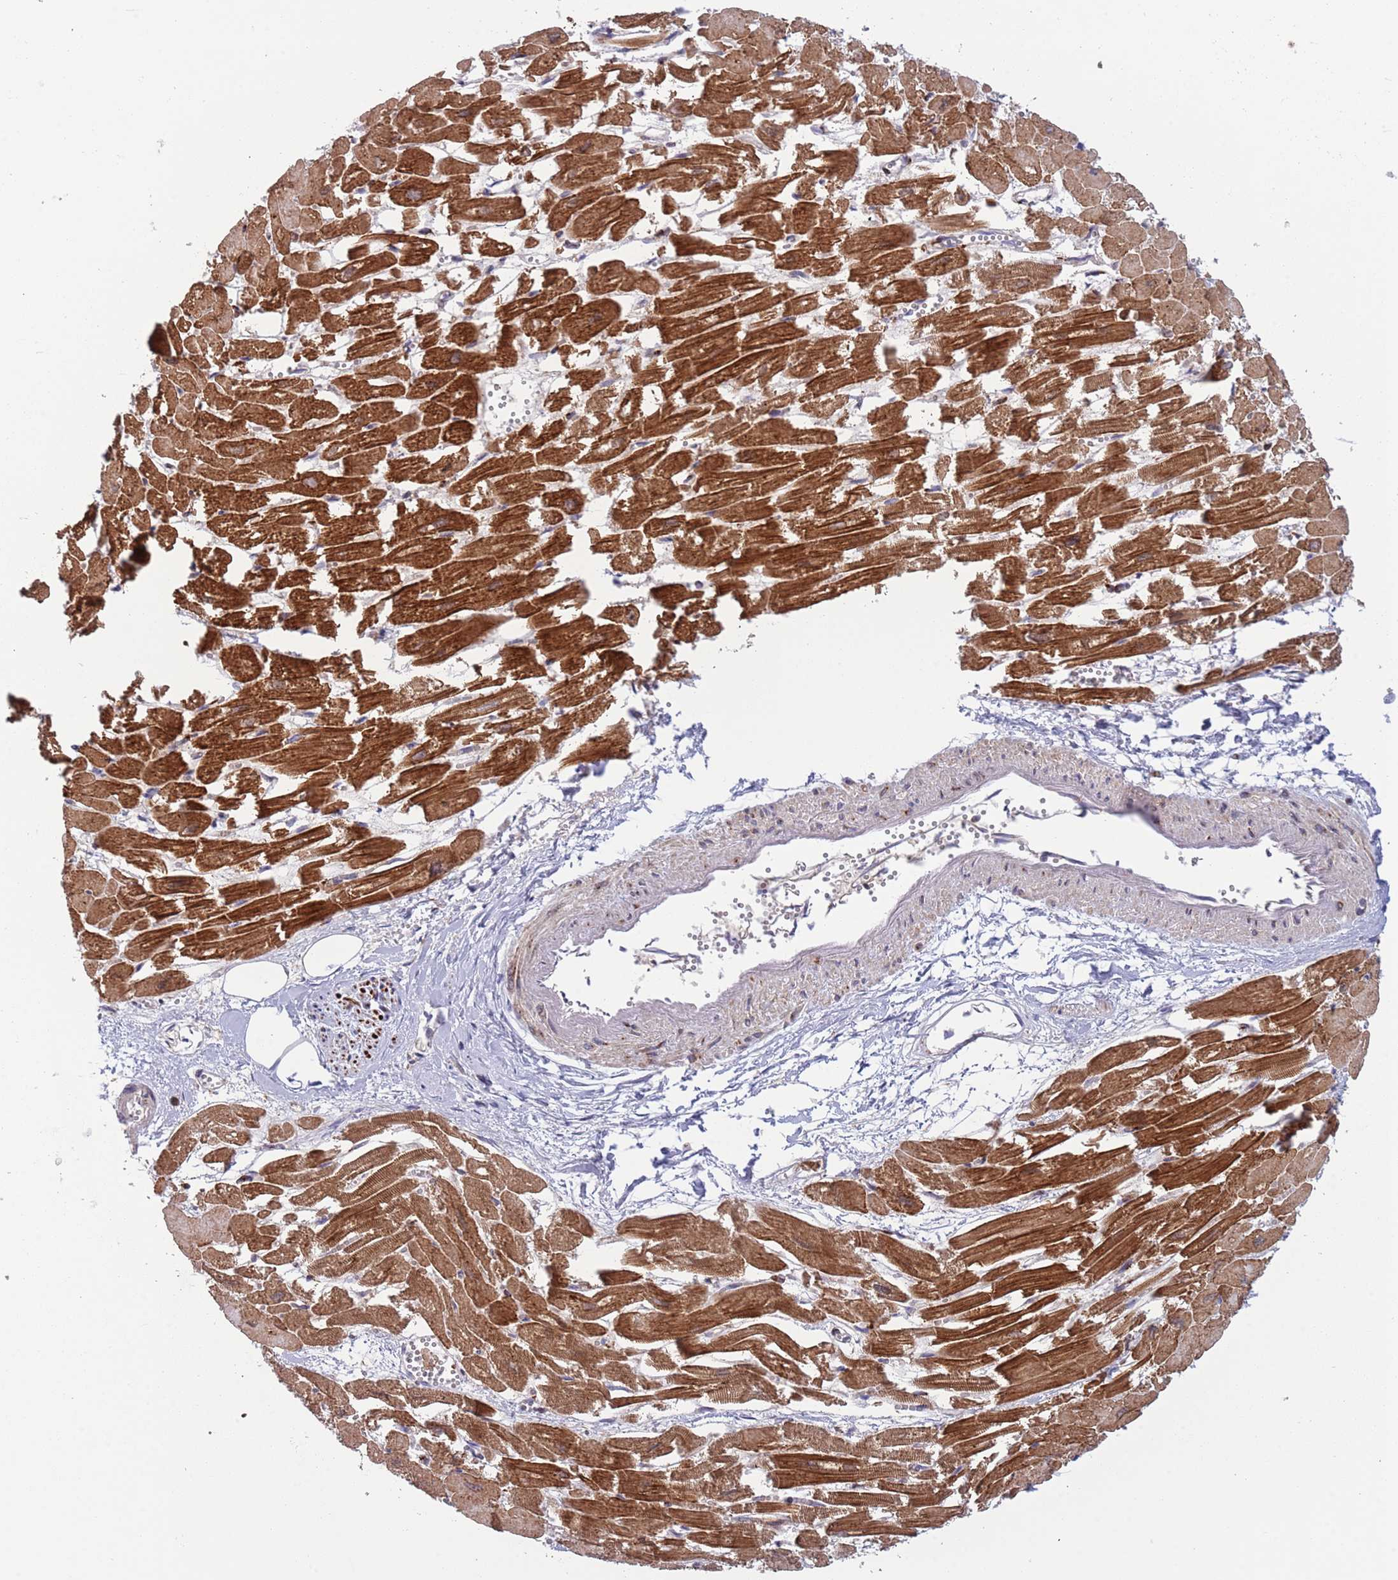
{"staining": {"intensity": "strong", "quantity": ">75%", "location": "cytoplasmic/membranous"}, "tissue": "heart muscle", "cell_type": "Cardiomyocytes", "image_type": "normal", "snomed": [{"axis": "morphology", "description": "Normal tissue, NOS"}, {"axis": "topography", "description": "Heart"}], "caption": "Immunohistochemical staining of normal heart muscle exhibits strong cytoplasmic/membranous protein staining in about >75% of cardiomyocytes.", "gene": "BTBD7", "patient": {"sex": "male", "age": 54}}